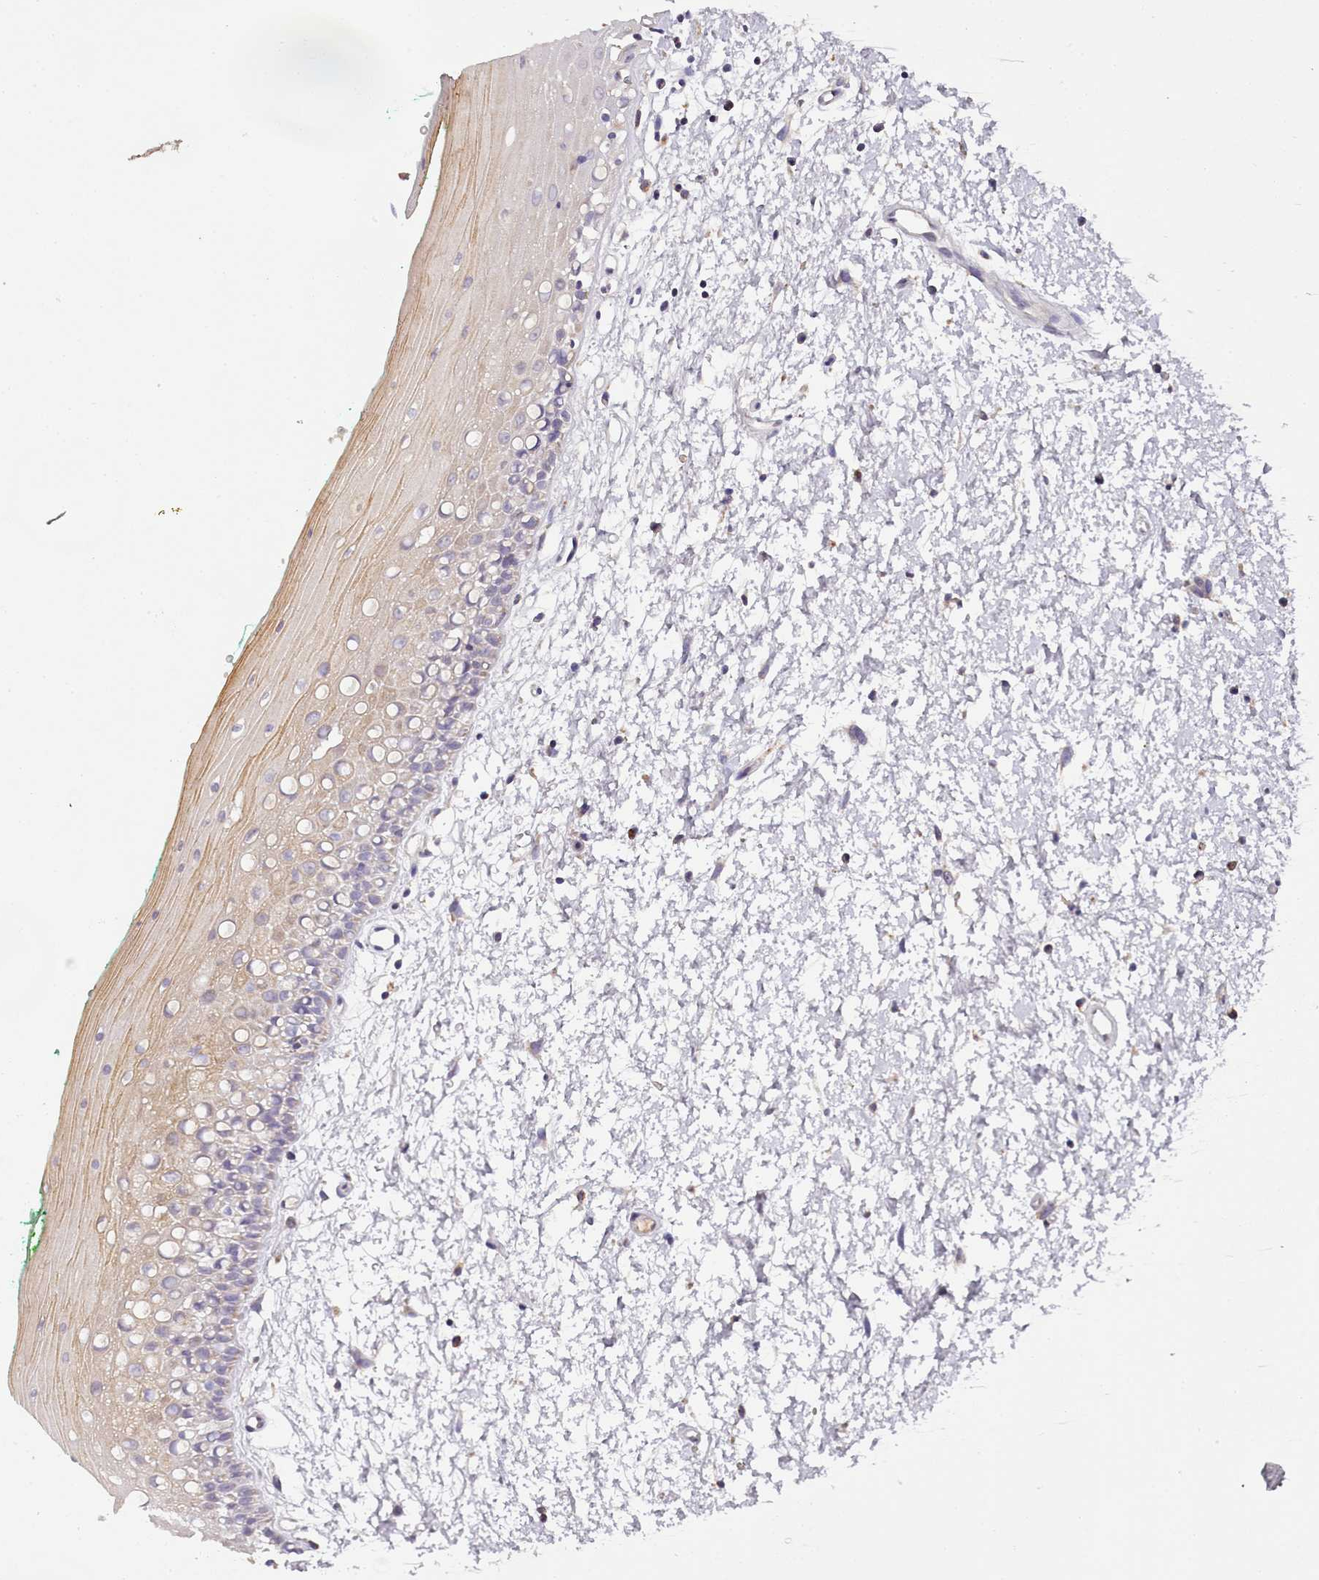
{"staining": {"intensity": "moderate", "quantity": "25%-75%", "location": "cytoplasmic/membranous"}, "tissue": "oral mucosa", "cell_type": "Squamous epithelial cells", "image_type": "normal", "snomed": [{"axis": "morphology", "description": "Normal tissue, NOS"}, {"axis": "topography", "description": "Oral tissue"}], "caption": "The image shows immunohistochemical staining of benign oral mucosa. There is moderate cytoplasmic/membranous expression is present in approximately 25%-75% of squamous epithelial cells.", "gene": "ACSS1", "patient": {"sex": "female", "age": 70}}